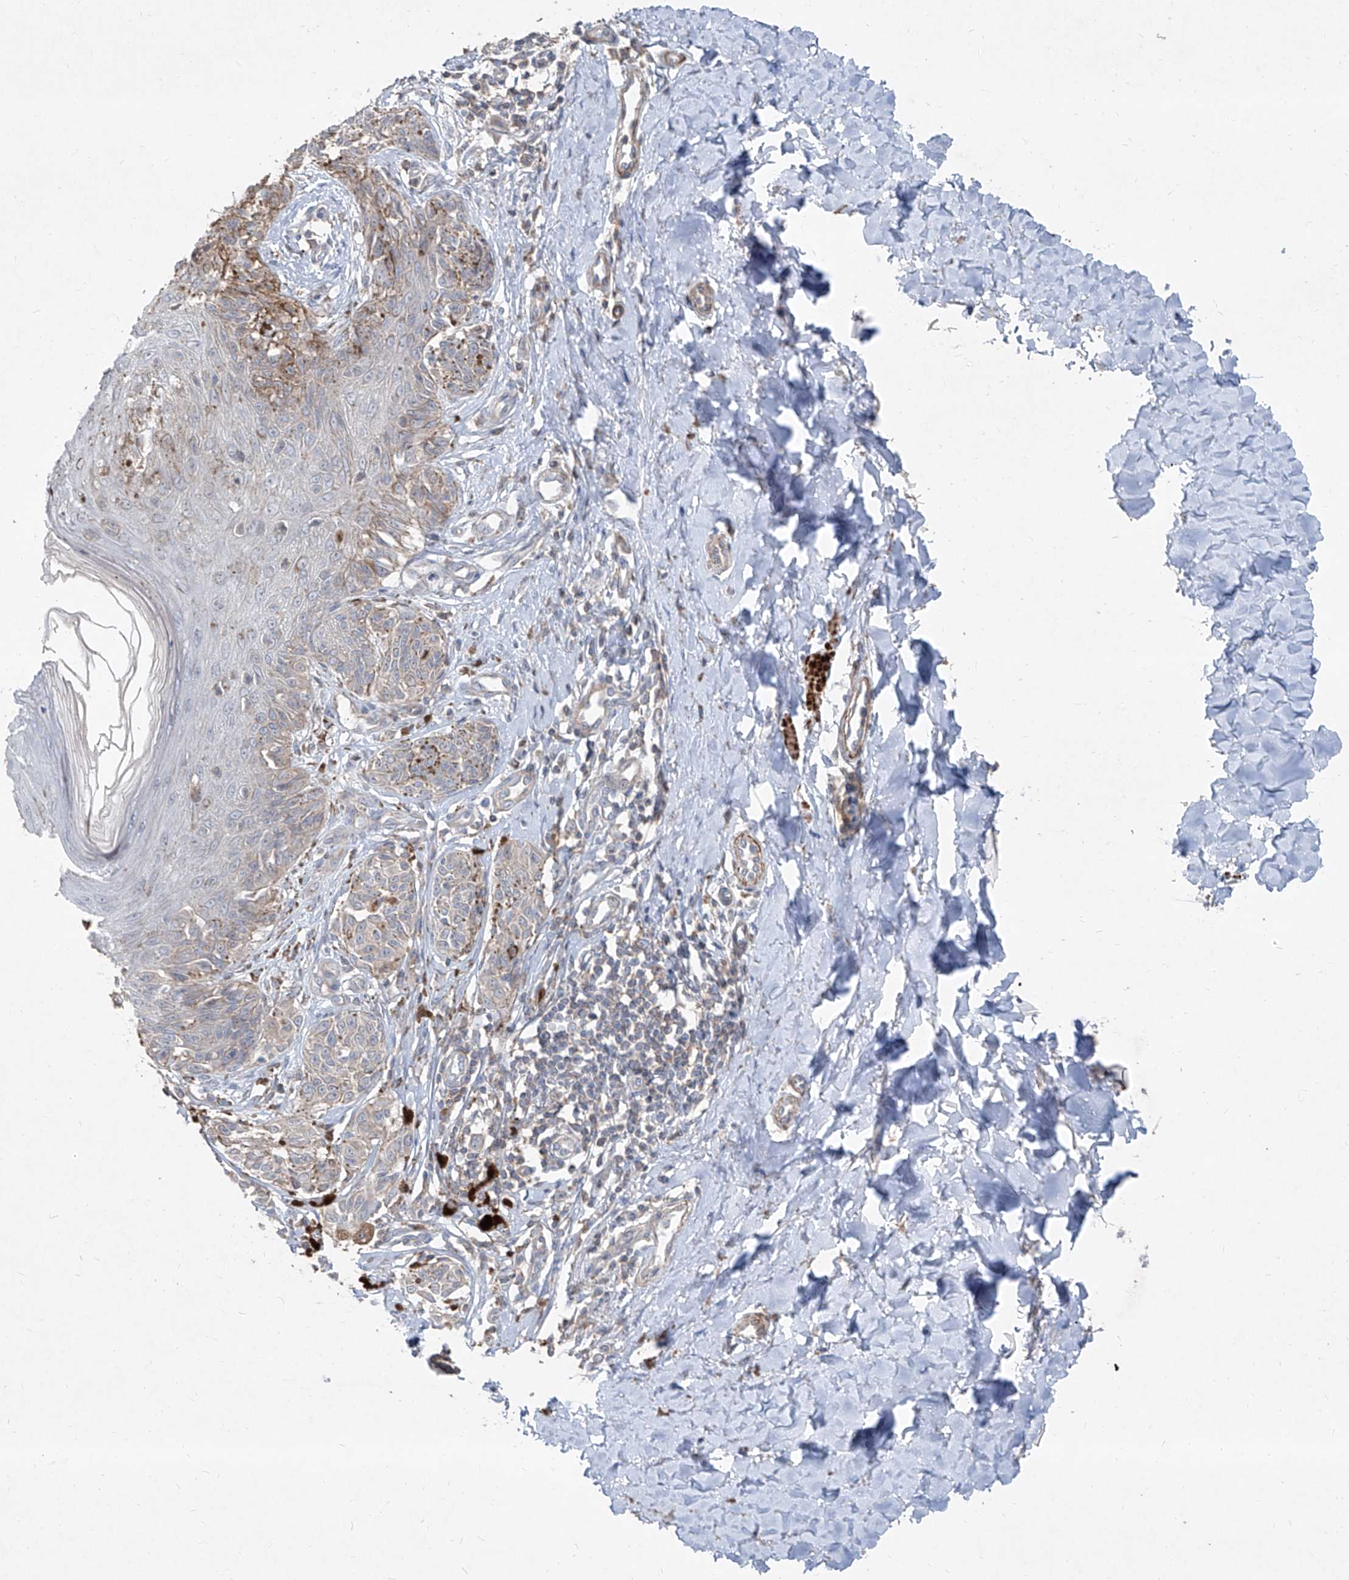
{"staining": {"intensity": "negative", "quantity": "none", "location": "none"}, "tissue": "melanoma", "cell_type": "Tumor cells", "image_type": "cancer", "snomed": [{"axis": "morphology", "description": "Malignant melanoma, NOS"}, {"axis": "topography", "description": "Skin"}], "caption": "Melanoma stained for a protein using IHC exhibits no positivity tumor cells.", "gene": "UFD1", "patient": {"sex": "male", "age": 53}}